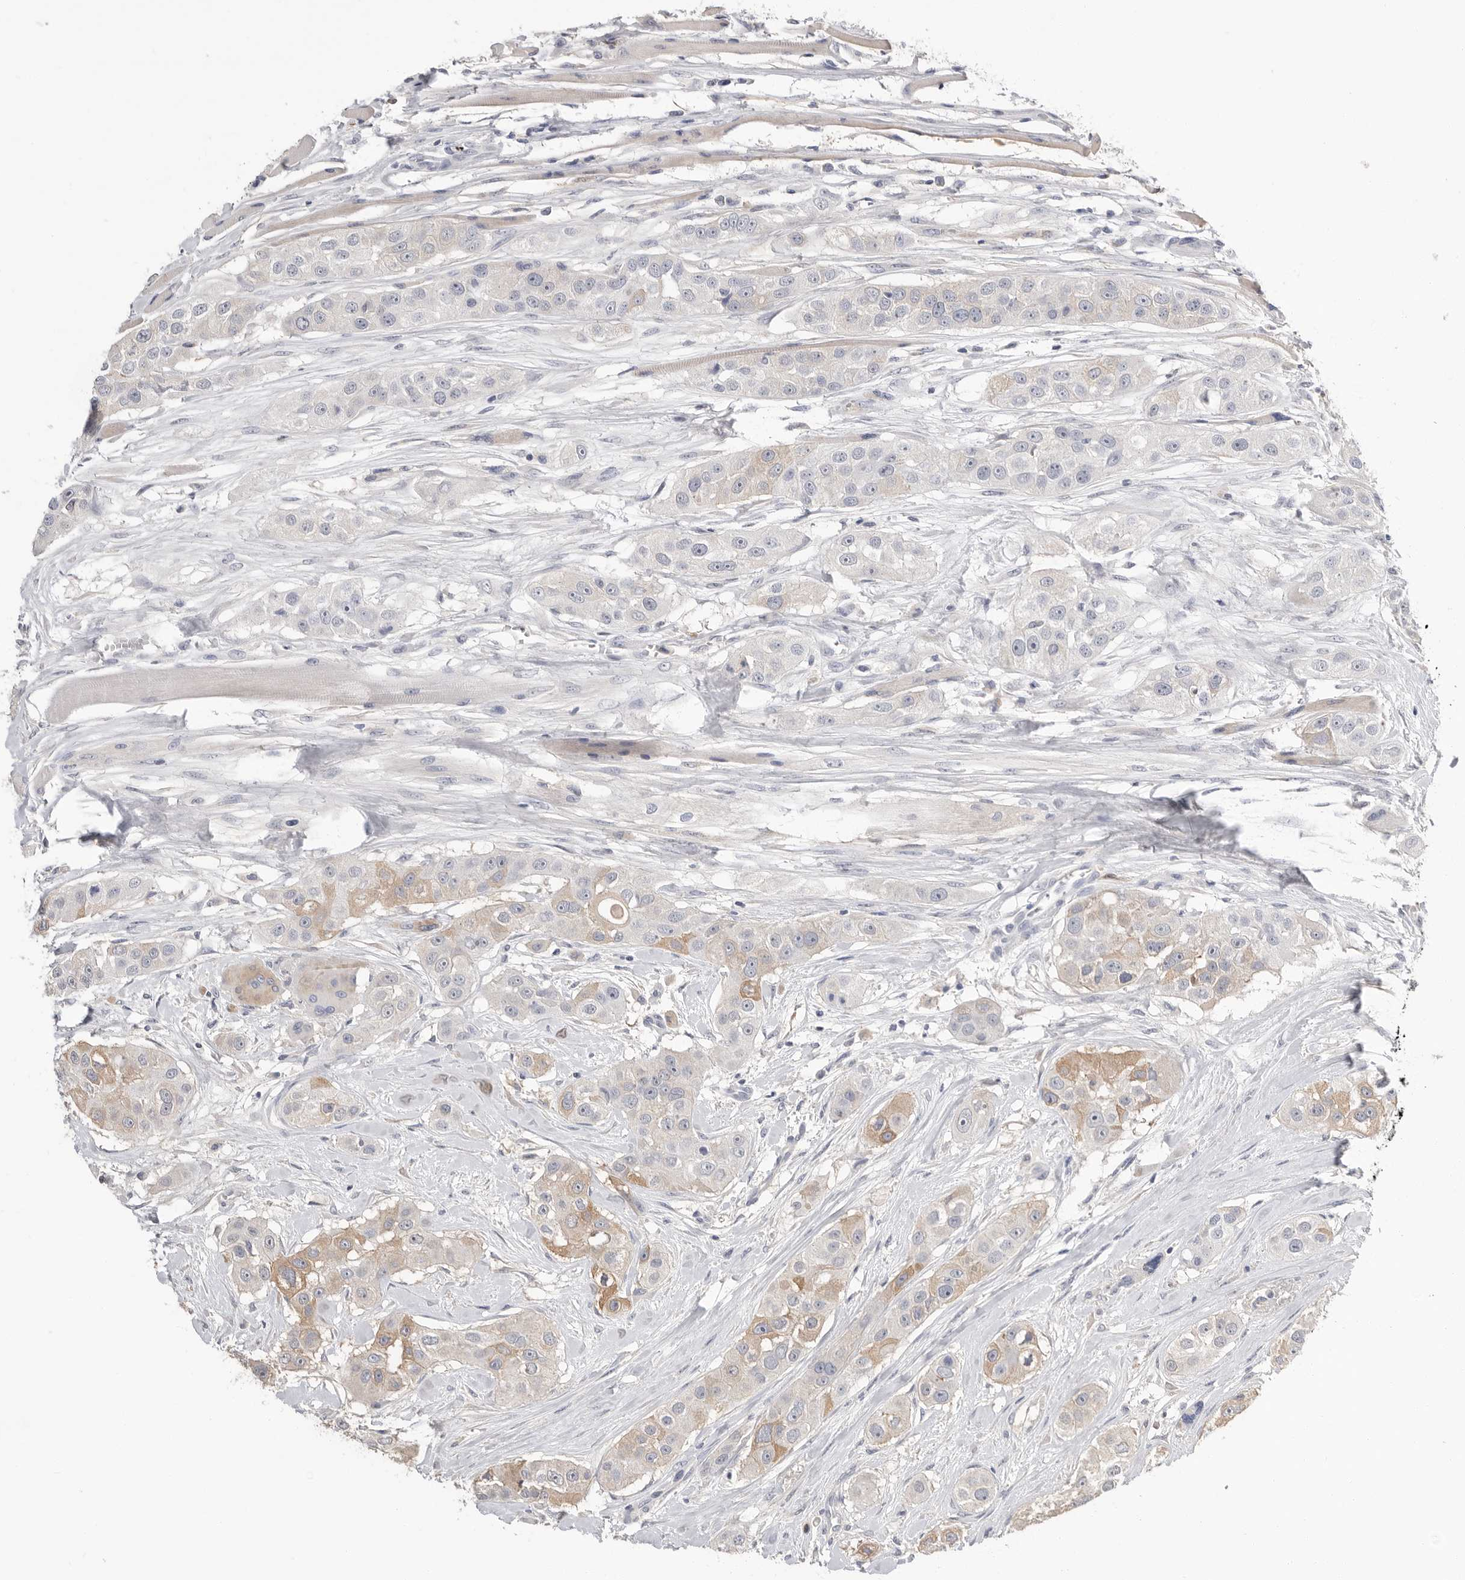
{"staining": {"intensity": "weak", "quantity": "25%-75%", "location": "cytoplasmic/membranous"}, "tissue": "head and neck cancer", "cell_type": "Tumor cells", "image_type": "cancer", "snomed": [{"axis": "morphology", "description": "Normal tissue, NOS"}, {"axis": "morphology", "description": "Squamous cell carcinoma, NOS"}, {"axis": "topography", "description": "Skeletal muscle"}, {"axis": "topography", "description": "Head-Neck"}], "caption": "Approximately 25%-75% of tumor cells in human head and neck cancer (squamous cell carcinoma) exhibit weak cytoplasmic/membranous protein staining as visualized by brown immunohistochemical staining.", "gene": "APOA2", "patient": {"sex": "male", "age": 51}}